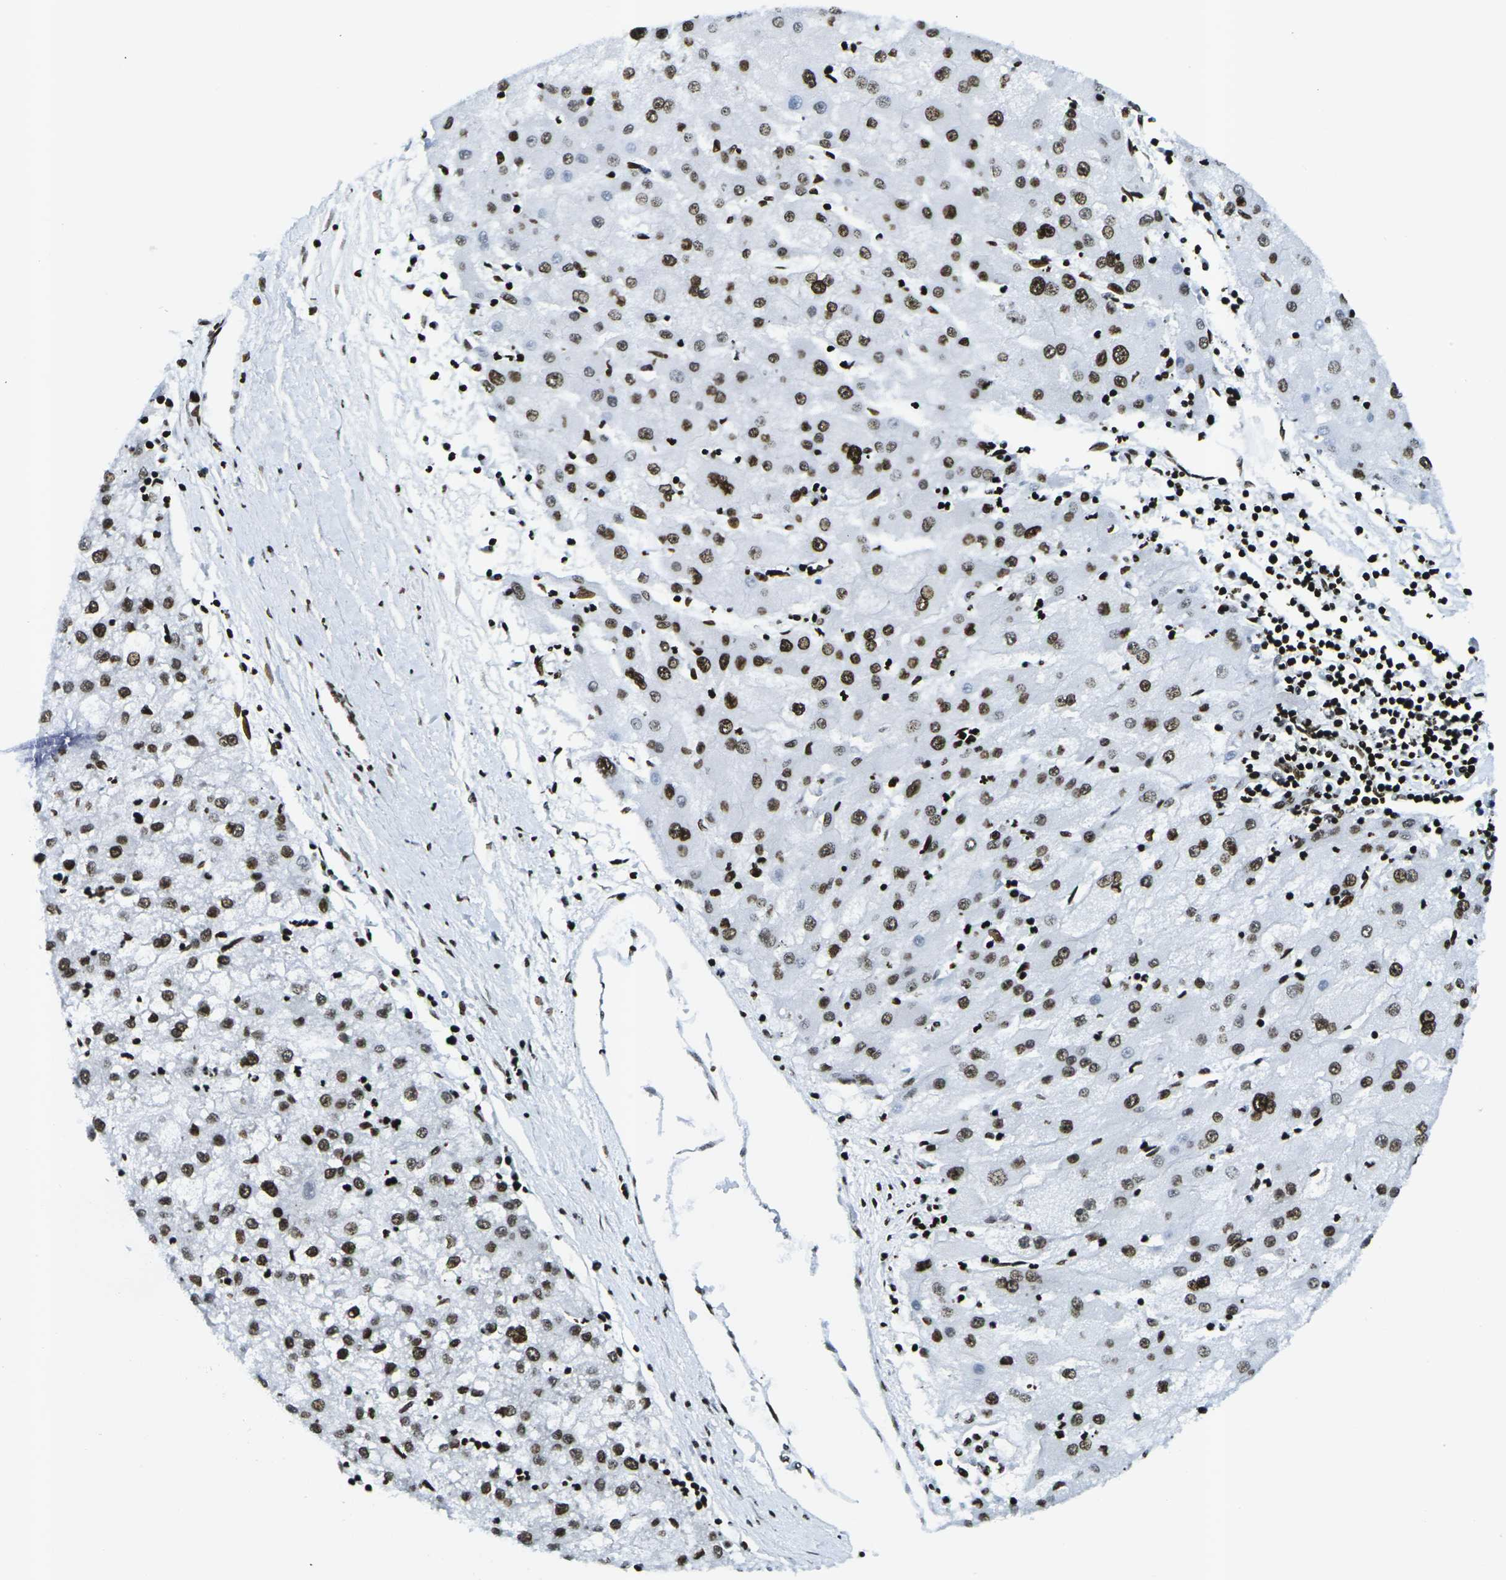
{"staining": {"intensity": "moderate", "quantity": ">75%", "location": "nuclear"}, "tissue": "liver cancer", "cell_type": "Tumor cells", "image_type": "cancer", "snomed": [{"axis": "morphology", "description": "Carcinoma, Hepatocellular, NOS"}, {"axis": "topography", "description": "Liver"}], "caption": "Brown immunohistochemical staining in human liver hepatocellular carcinoma shows moderate nuclear expression in approximately >75% of tumor cells. (Brightfield microscopy of DAB IHC at high magnification).", "gene": "H3-3A", "patient": {"sex": "male", "age": 72}}